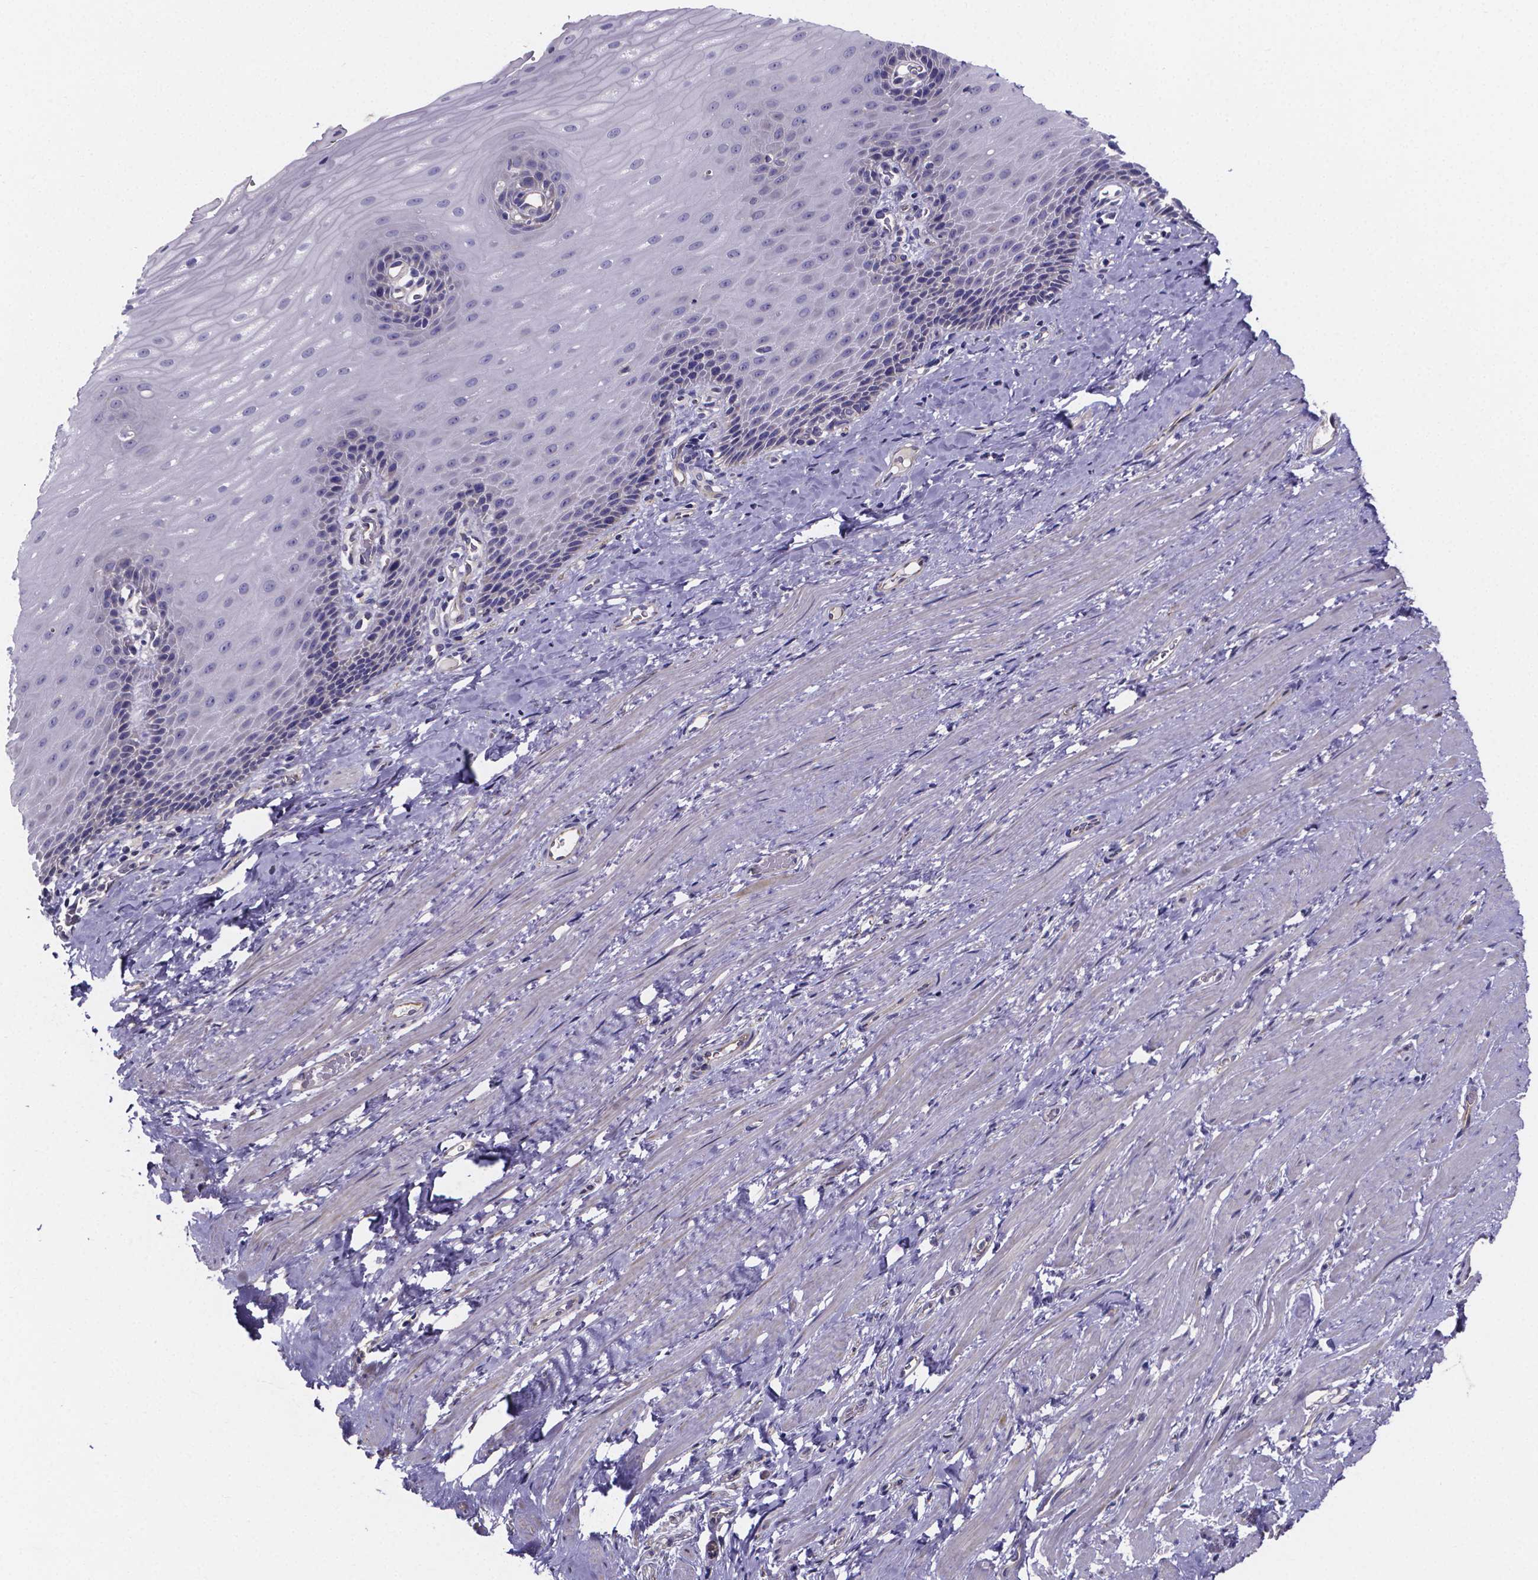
{"staining": {"intensity": "negative", "quantity": "none", "location": "none"}, "tissue": "esophagus", "cell_type": "Squamous epithelial cells", "image_type": "normal", "snomed": [{"axis": "morphology", "description": "Normal tissue, NOS"}, {"axis": "topography", "description": "Esophagus"}], "caption": "The photomicrograph exhibits no staining of squamous epithelial cells in normal esophagus. The staining was performed using DAB to visualize the protein expression in brown, while the nuclei were stained in blue with hematoxylin (Magnification: 20x).", "gene": "SFRP4", "patient": {"sex": "male", "age": 64}}